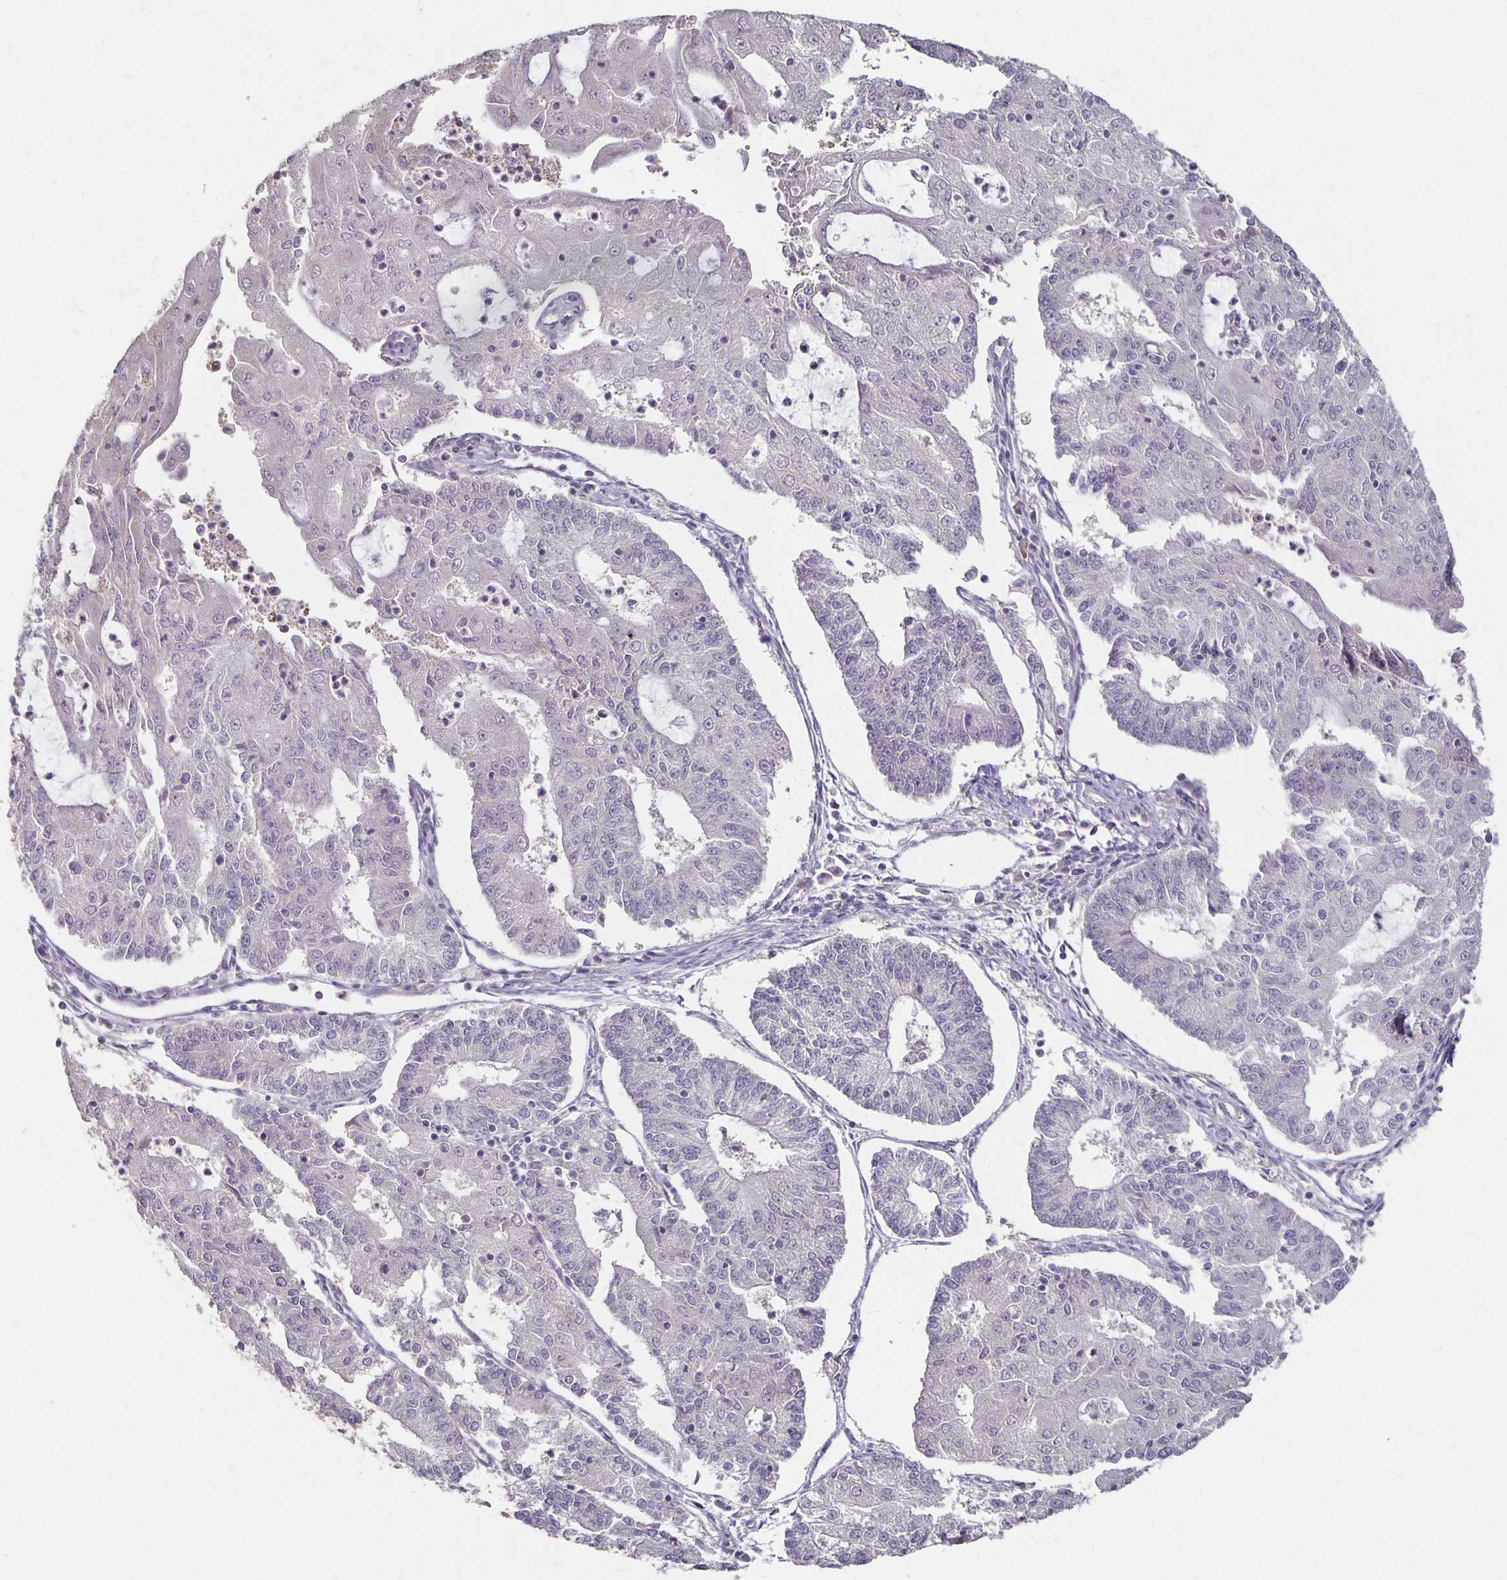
{"staining": {"intensity": "negative", "quantity": "none", "location": "none"}, "tissue": "endometrial cancer", "cell_type": "Tumor cells", "image_type": "cancer", "snomed": [{"axis": "morphology", "description": "Adenocarcinoma, NOS"}, {"axis": "topography", "description": "Endometrium"}], "caption": "Immunohistochemistry (IHC) photomicrograph of neoplastic tissue: human endometrial adenocarcinoma stained with DAB demonstrates no significant protein staining in tumor cells.", "gene": "CST6", "patient": {"sex": "female", "age": 56}}